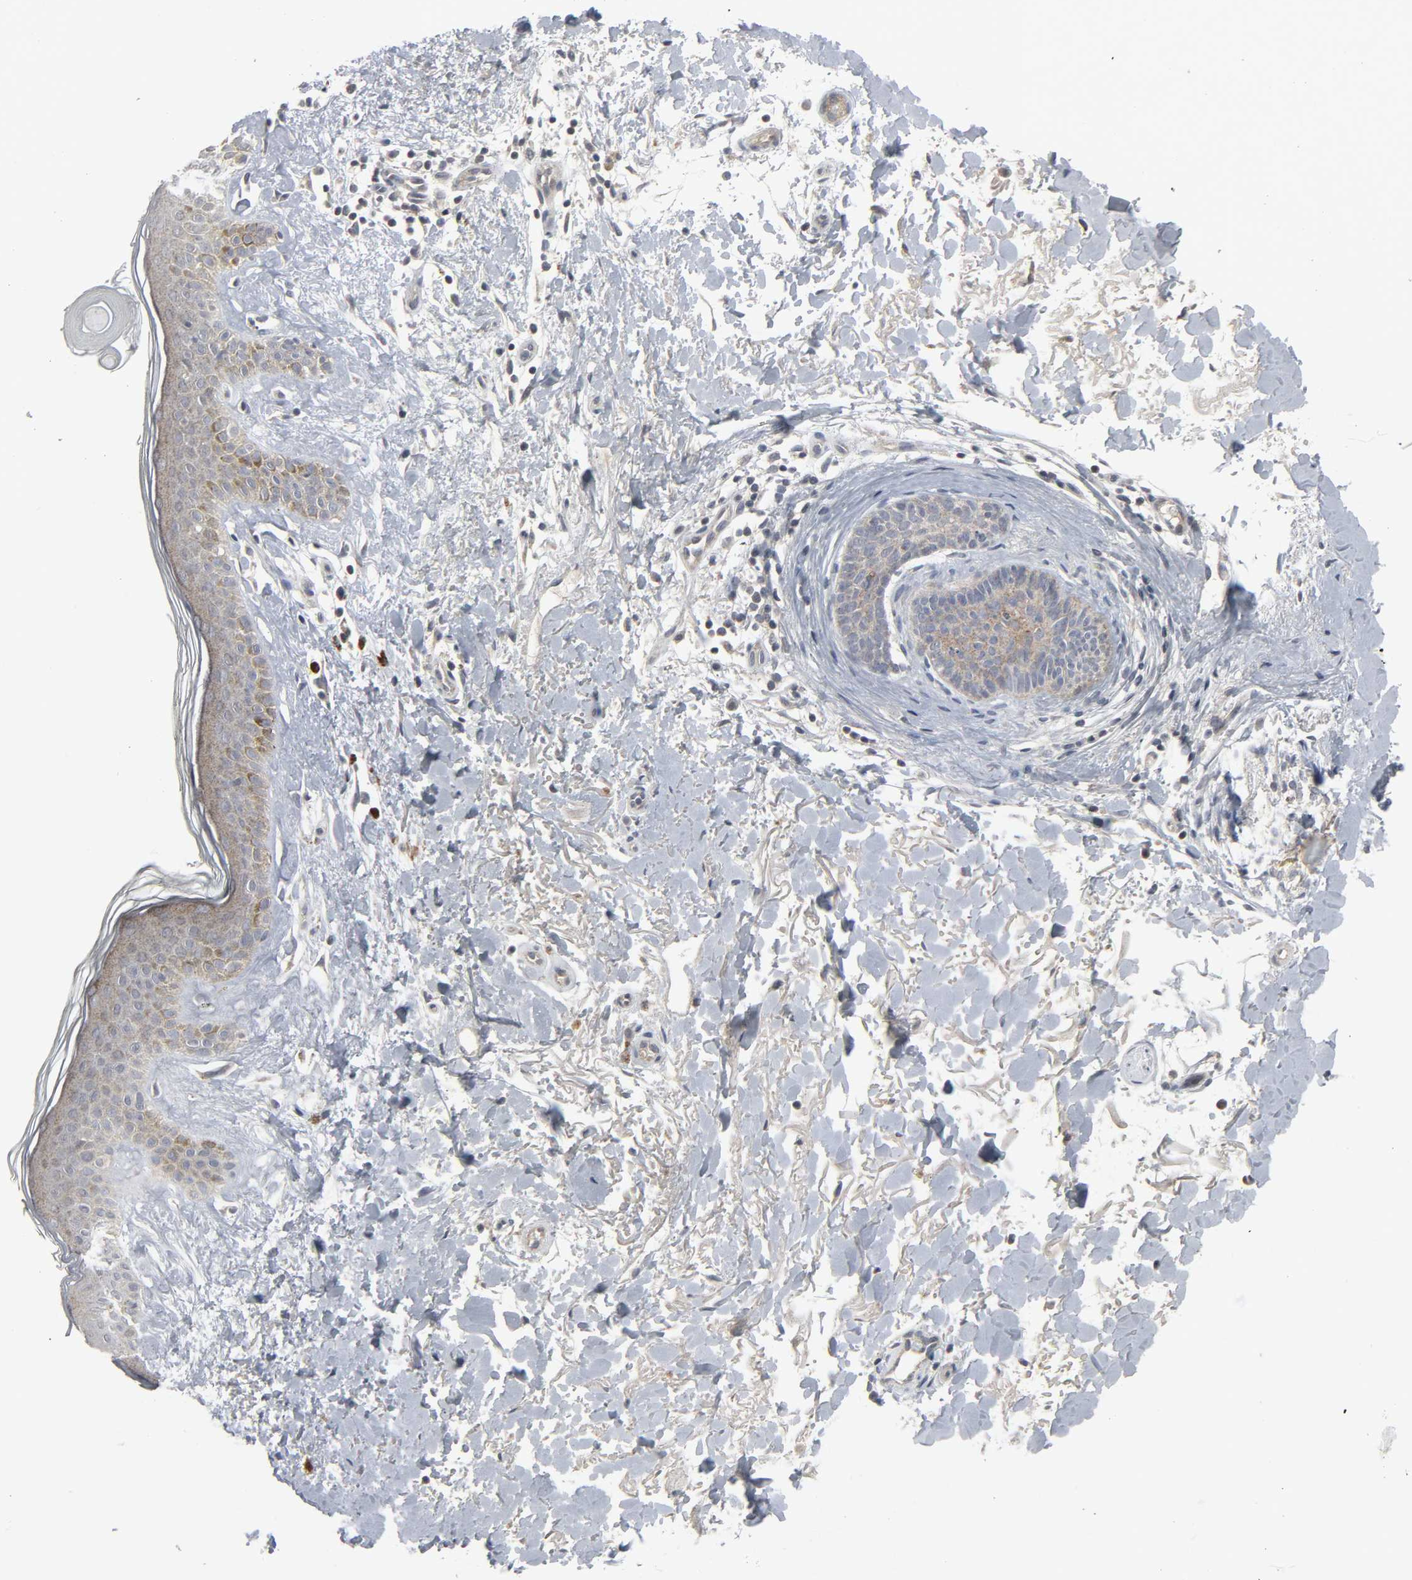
{"staining": {"intensity": "moderate", "quantity": ">75%", "location": "cytoplasmic/membranous"}, "tissue": "skin cancer", "cell_type": "Tumor cells", "image_type": "cancer", "snomed": [{"axis": "morphology", "description": "Basal cell carcinoma"}, {"axis": "topography", "description": "Skin"}], "caption": "A brown stain labels moderate cytoplasmic/membranous expression of a protein in human skin basal cell carcinoma tumor cells.", "gene": "CLIP1", "patient": {"sex": "female", "age": 79}}